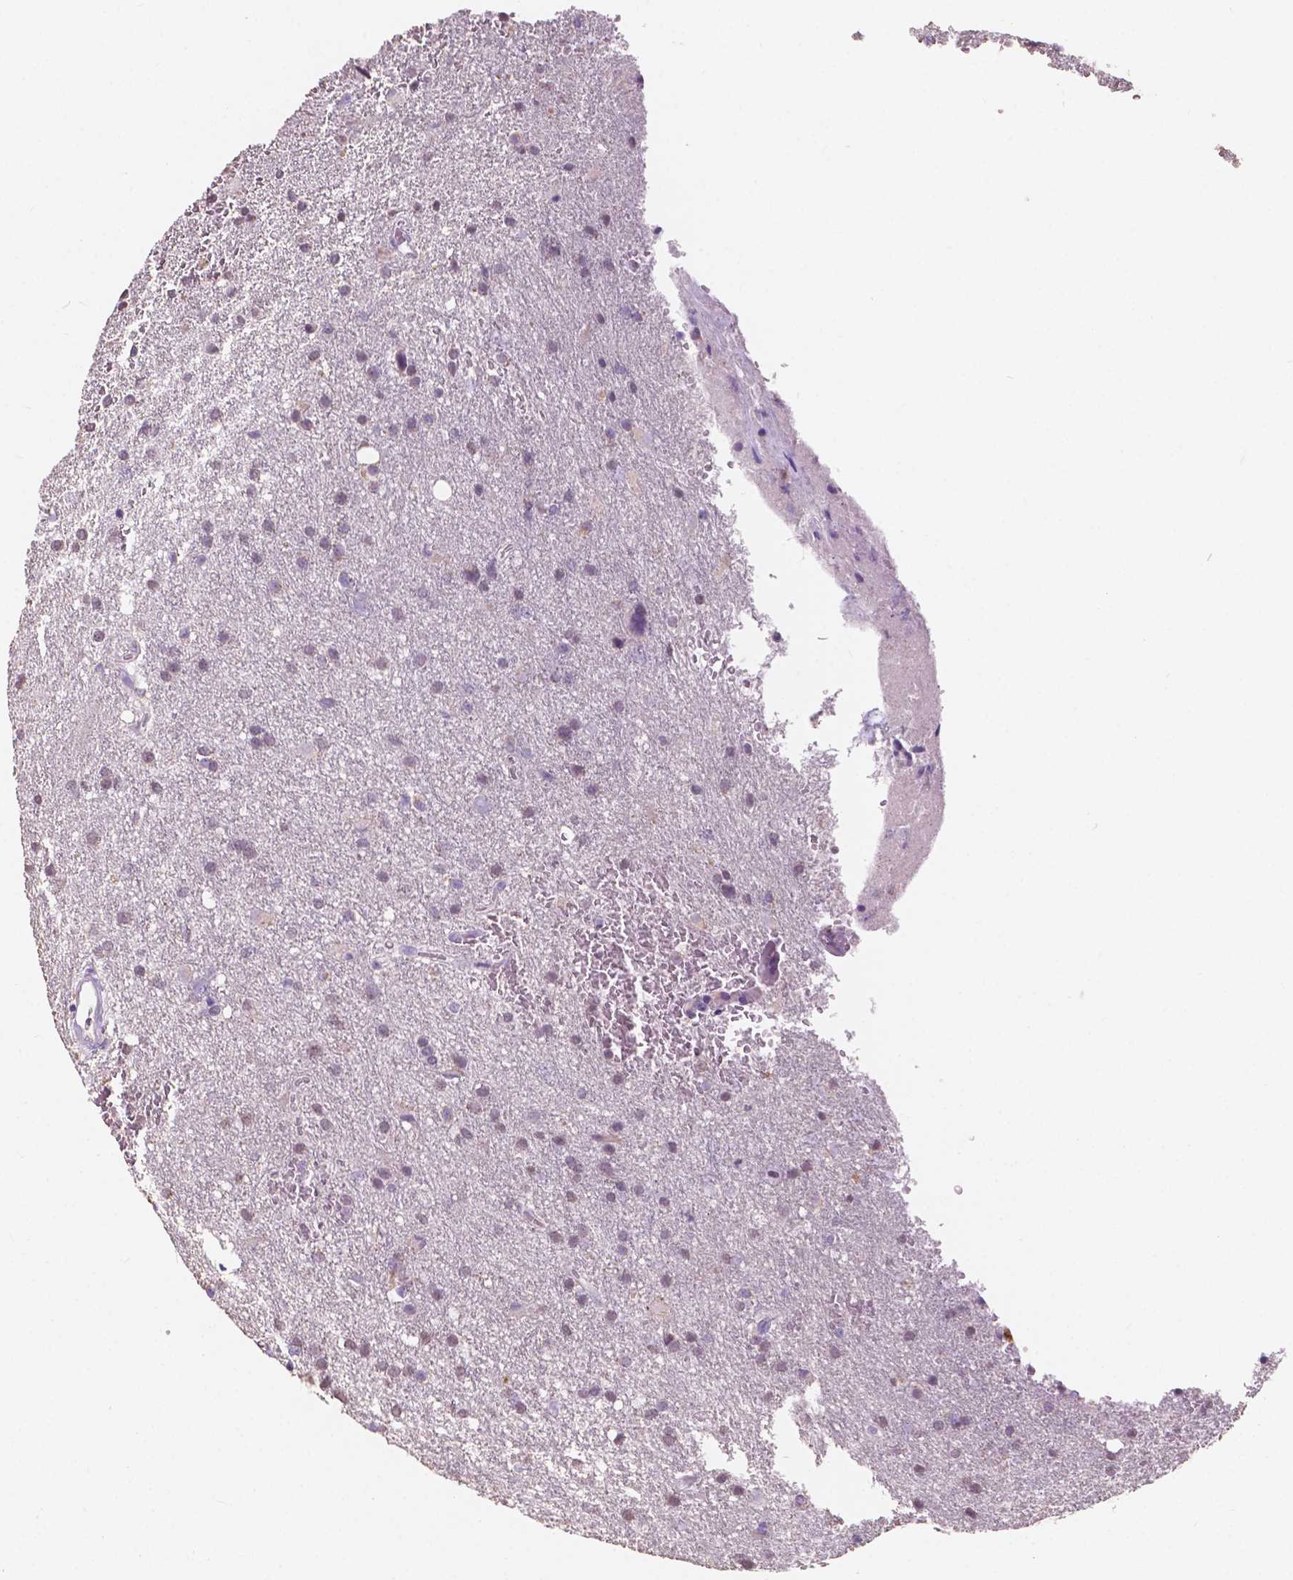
{"staining": {"intensity": "weak", "quantity": "25%-75%", "location": "cytoplasmic/membranous"}, "tissue": "glioma", "cell_type": "Tumor cells", "image_type": "cancer", "snomed": [{"axis": "morphology", "description": "Glioma, malignant, Low grade"}, {"axis": "topography", "description": "Brain"}], "caption": "Protein expression analysis of glioma reveals weak cytoplasmic/membranous staining in approximately 25%-75% of tumor cells. Immunohistochemistry stains the protein in brown and the nuclei are stained blue.", "gene": "IREB2", "patient": {"sex": "male", "age": 66}}